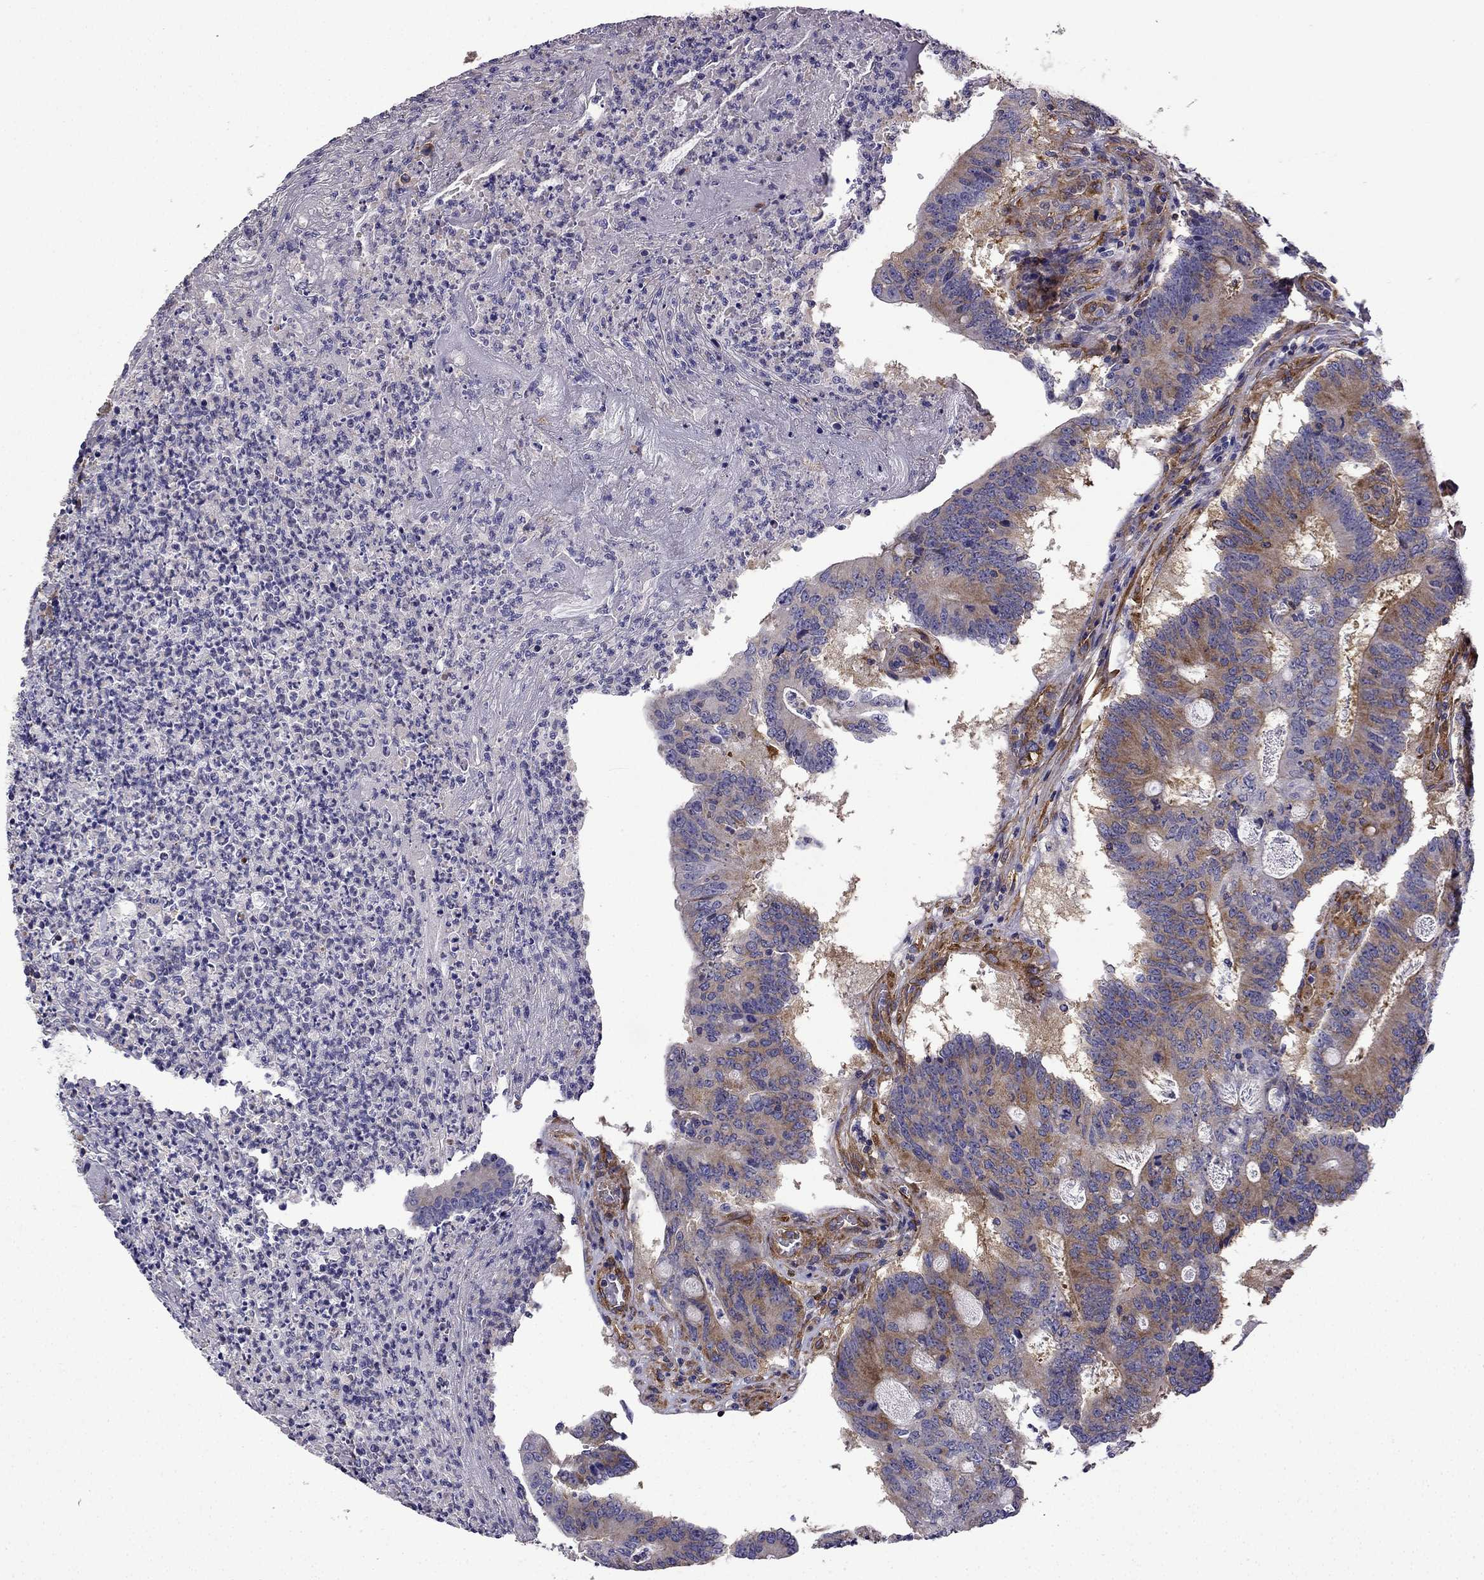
{"staining": {"intensity": "moderate", "quantity": "25%-75%", "location": "cytoplasmic/membranous"}, "tissue": "colorectal cancer", "cell_type": "Tumor cells", "image_type": "cancer", "snomed": [{"axis": "morphology", "description": "Adenocarcinoma, NOS"}, {"axis": "topography", "description": "Colon"}], "caption": "Colorectal cancer was stained to show a protein in brown. There is medium levels of moderate cytoplasmic/membranous staining in about 25%-75% of tumor cells.", "gene": "MAP4", "patient": {"sex": "female", "age": 70}}